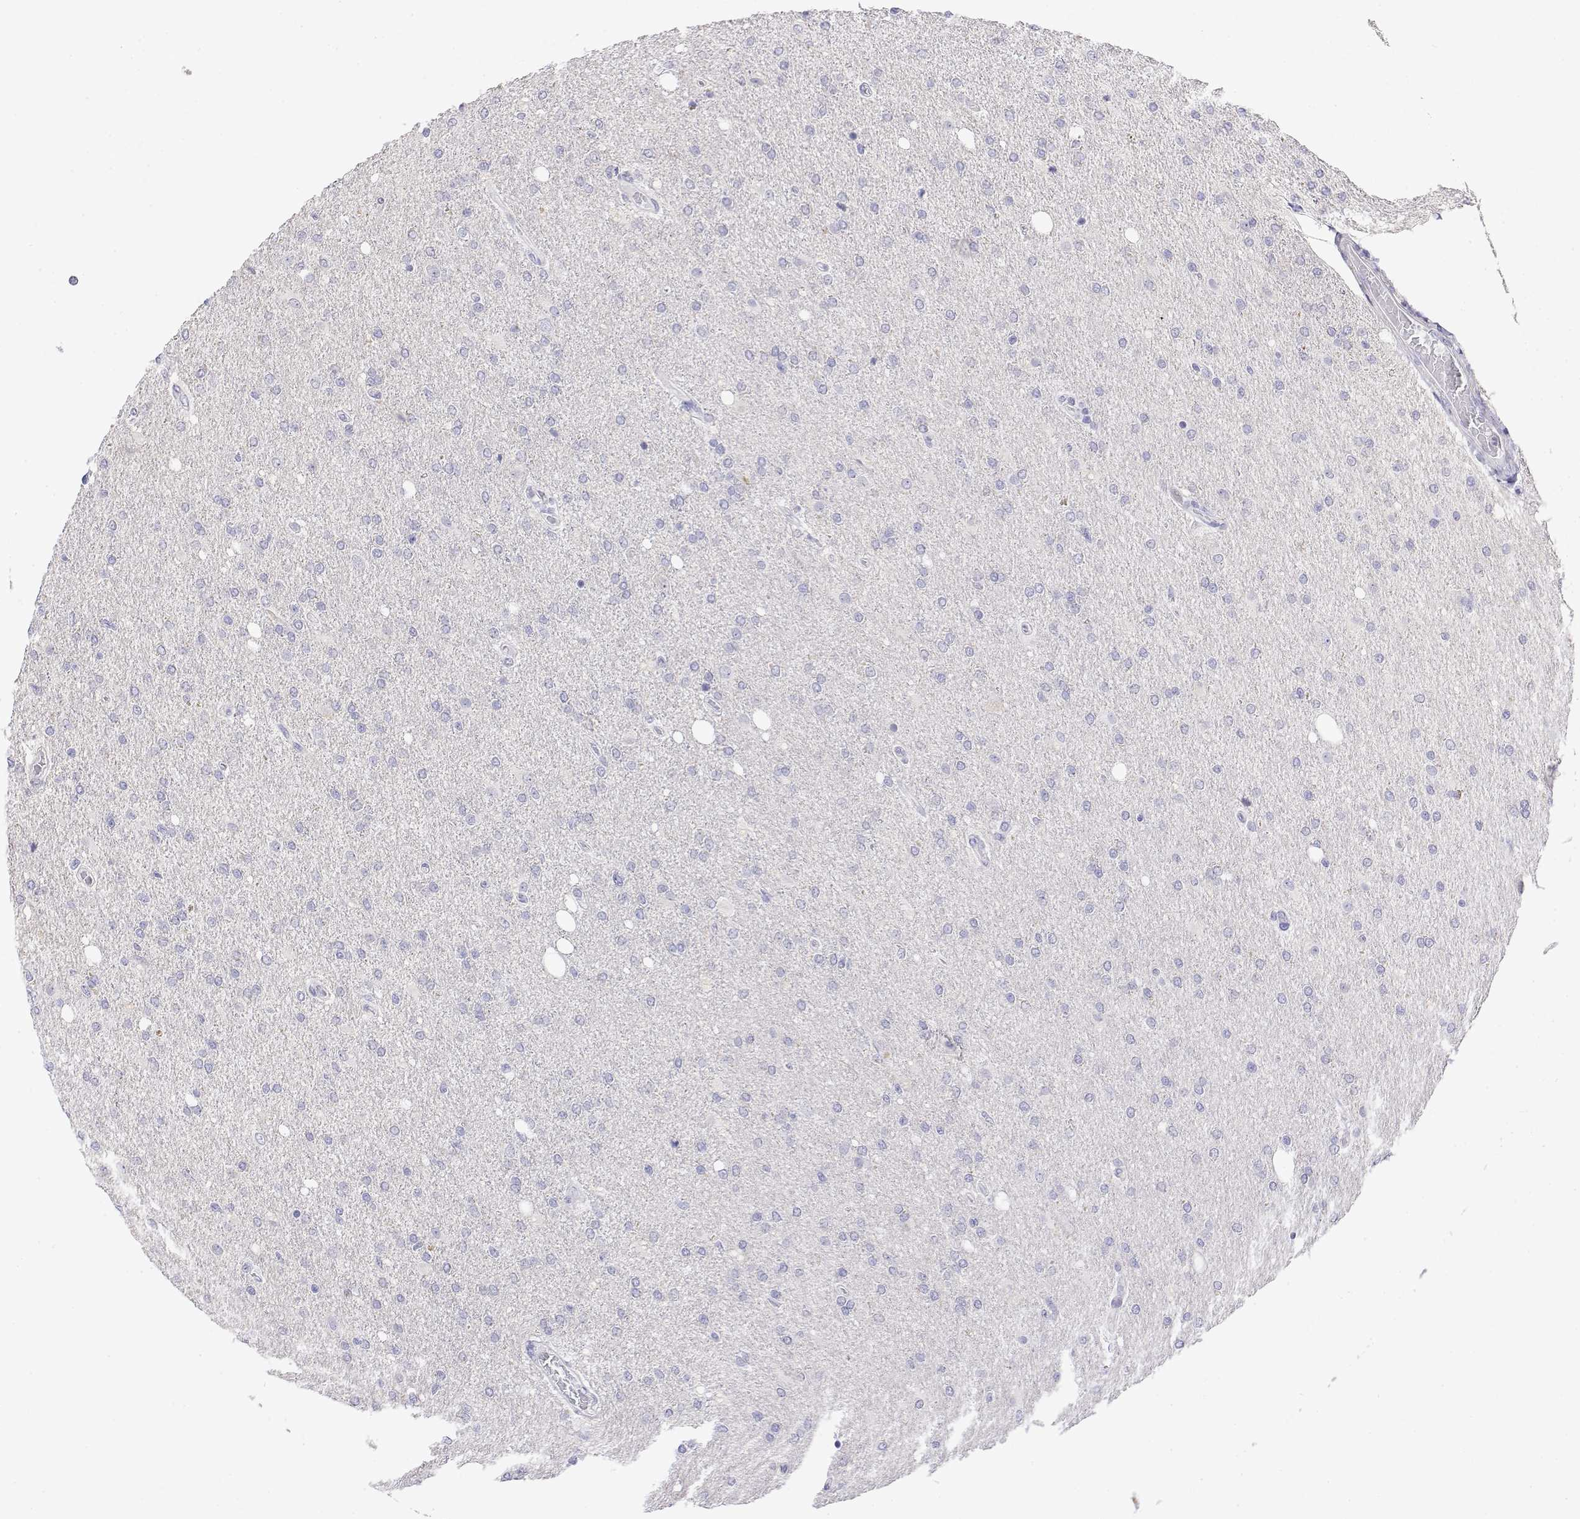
{"staining": {"intensity": "negative", "quantity": "none", "location": "none"}, "tissue": "glioma", "cell_type": "Tumor cells", "image_type": "cancer", "snomed": [{"axis": "morphology", "description": "Glioma, malignant, High grade"}, {"axis": "topography", "description": "Cerebral cortex"}], "caption": "The image exhibits no staining of tumor cells in malignant glioma (high-grade).", "gene": "LY6D", "patient": {"sex": "male", "age": 70}}